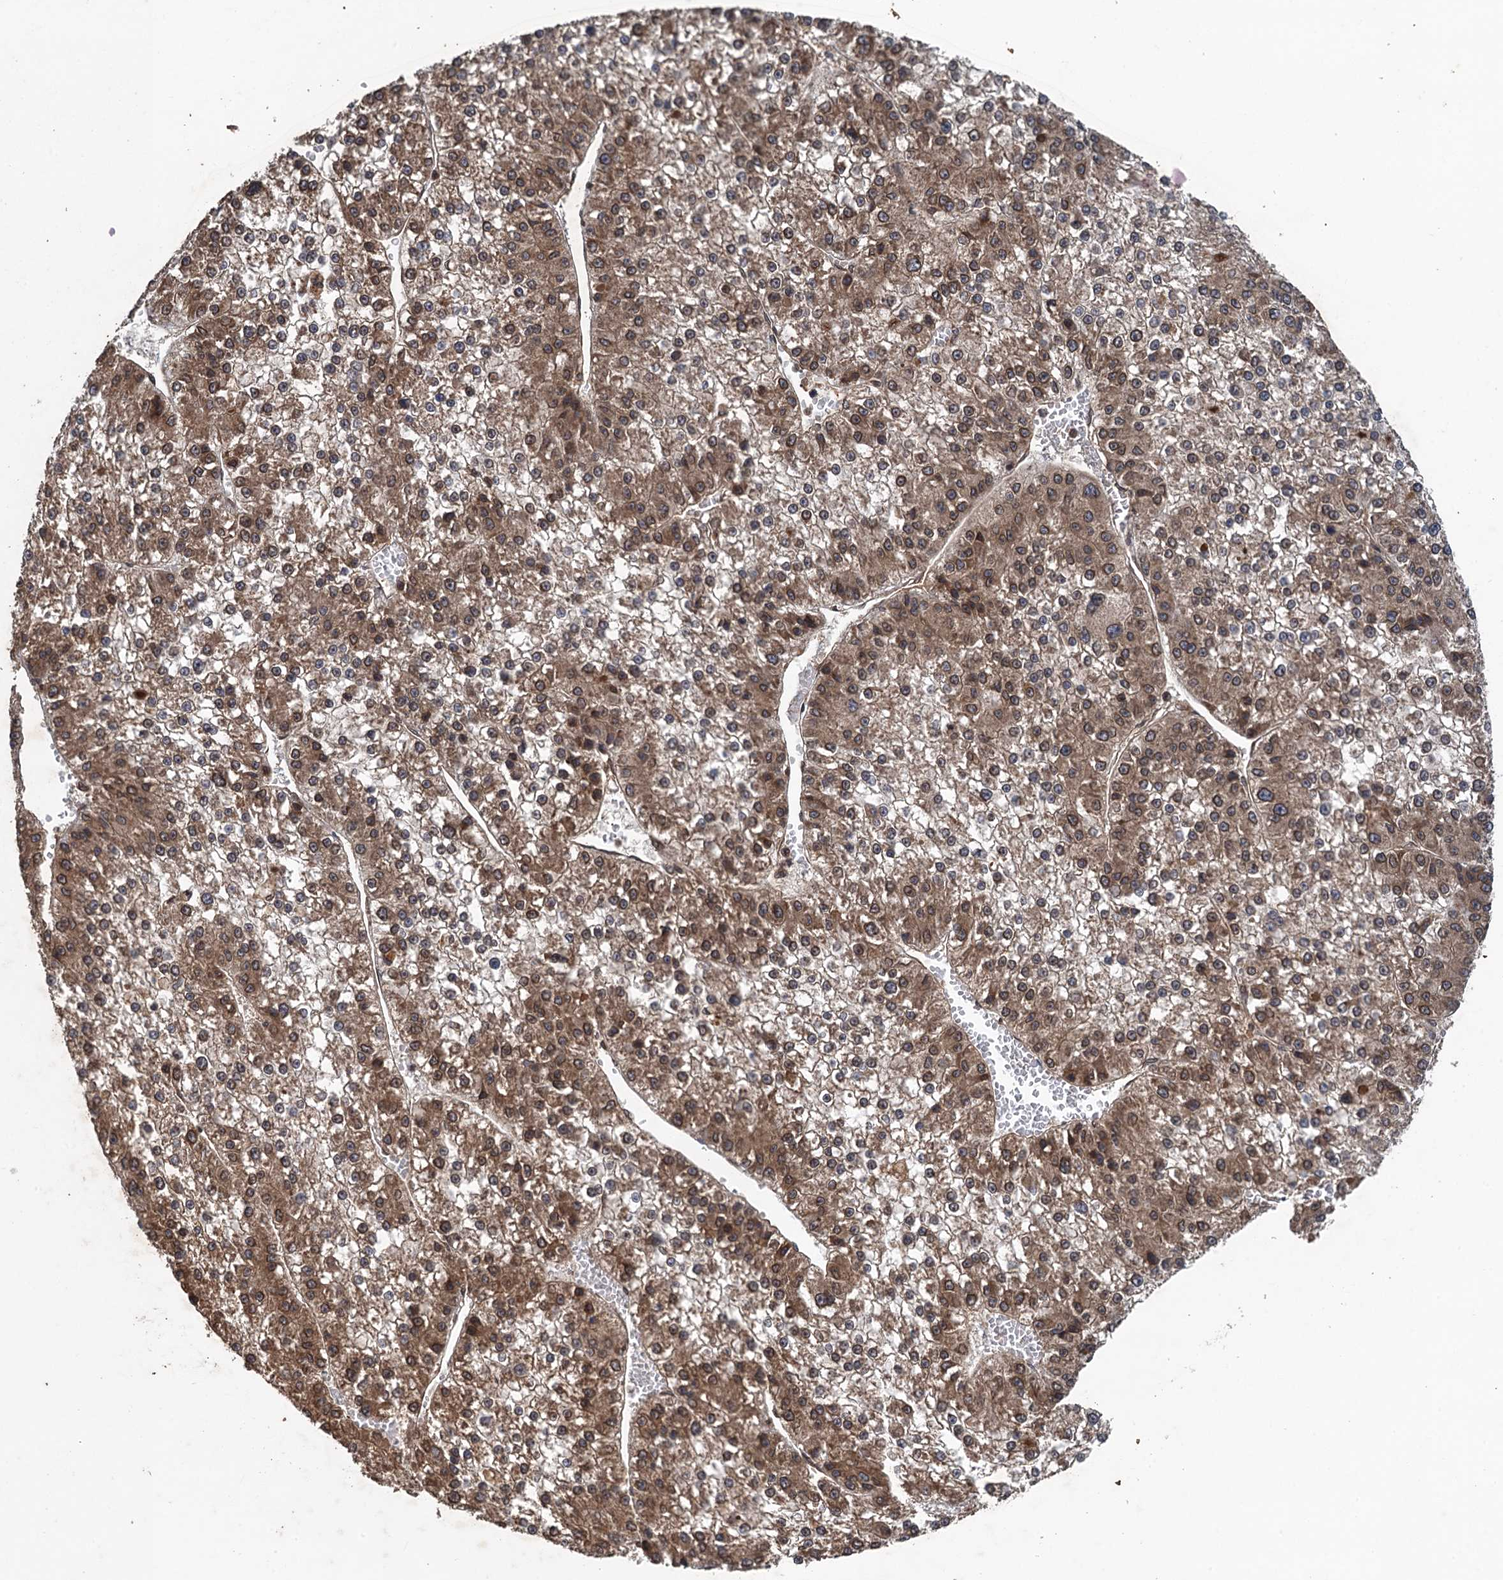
{"staining": {"intensity": "moderate", "quantity": ">75%", "location": "cytoplasmic/membranous,nuclear"}, "tissue": "liver cancer", "cell_type": "Tumor cells", "image_type": "cancer", "snomed": [{"axis": "morphology", "description": "Carcinoma, Hepatocellular, NOS"}, {"axis": "topography", "description": "Liver"}], "caption": "Tumor cells exhibit medium levels of moderate cytoplasmic/membranous and nuclear positivity in approximately >75% of cells in hepatocellular carcinoma (liver). (brown staining indicates protein expression, while blue staining denotes nuclei).", "gene": "GLE1", "patient": {"sex": "female", "age": 73}}